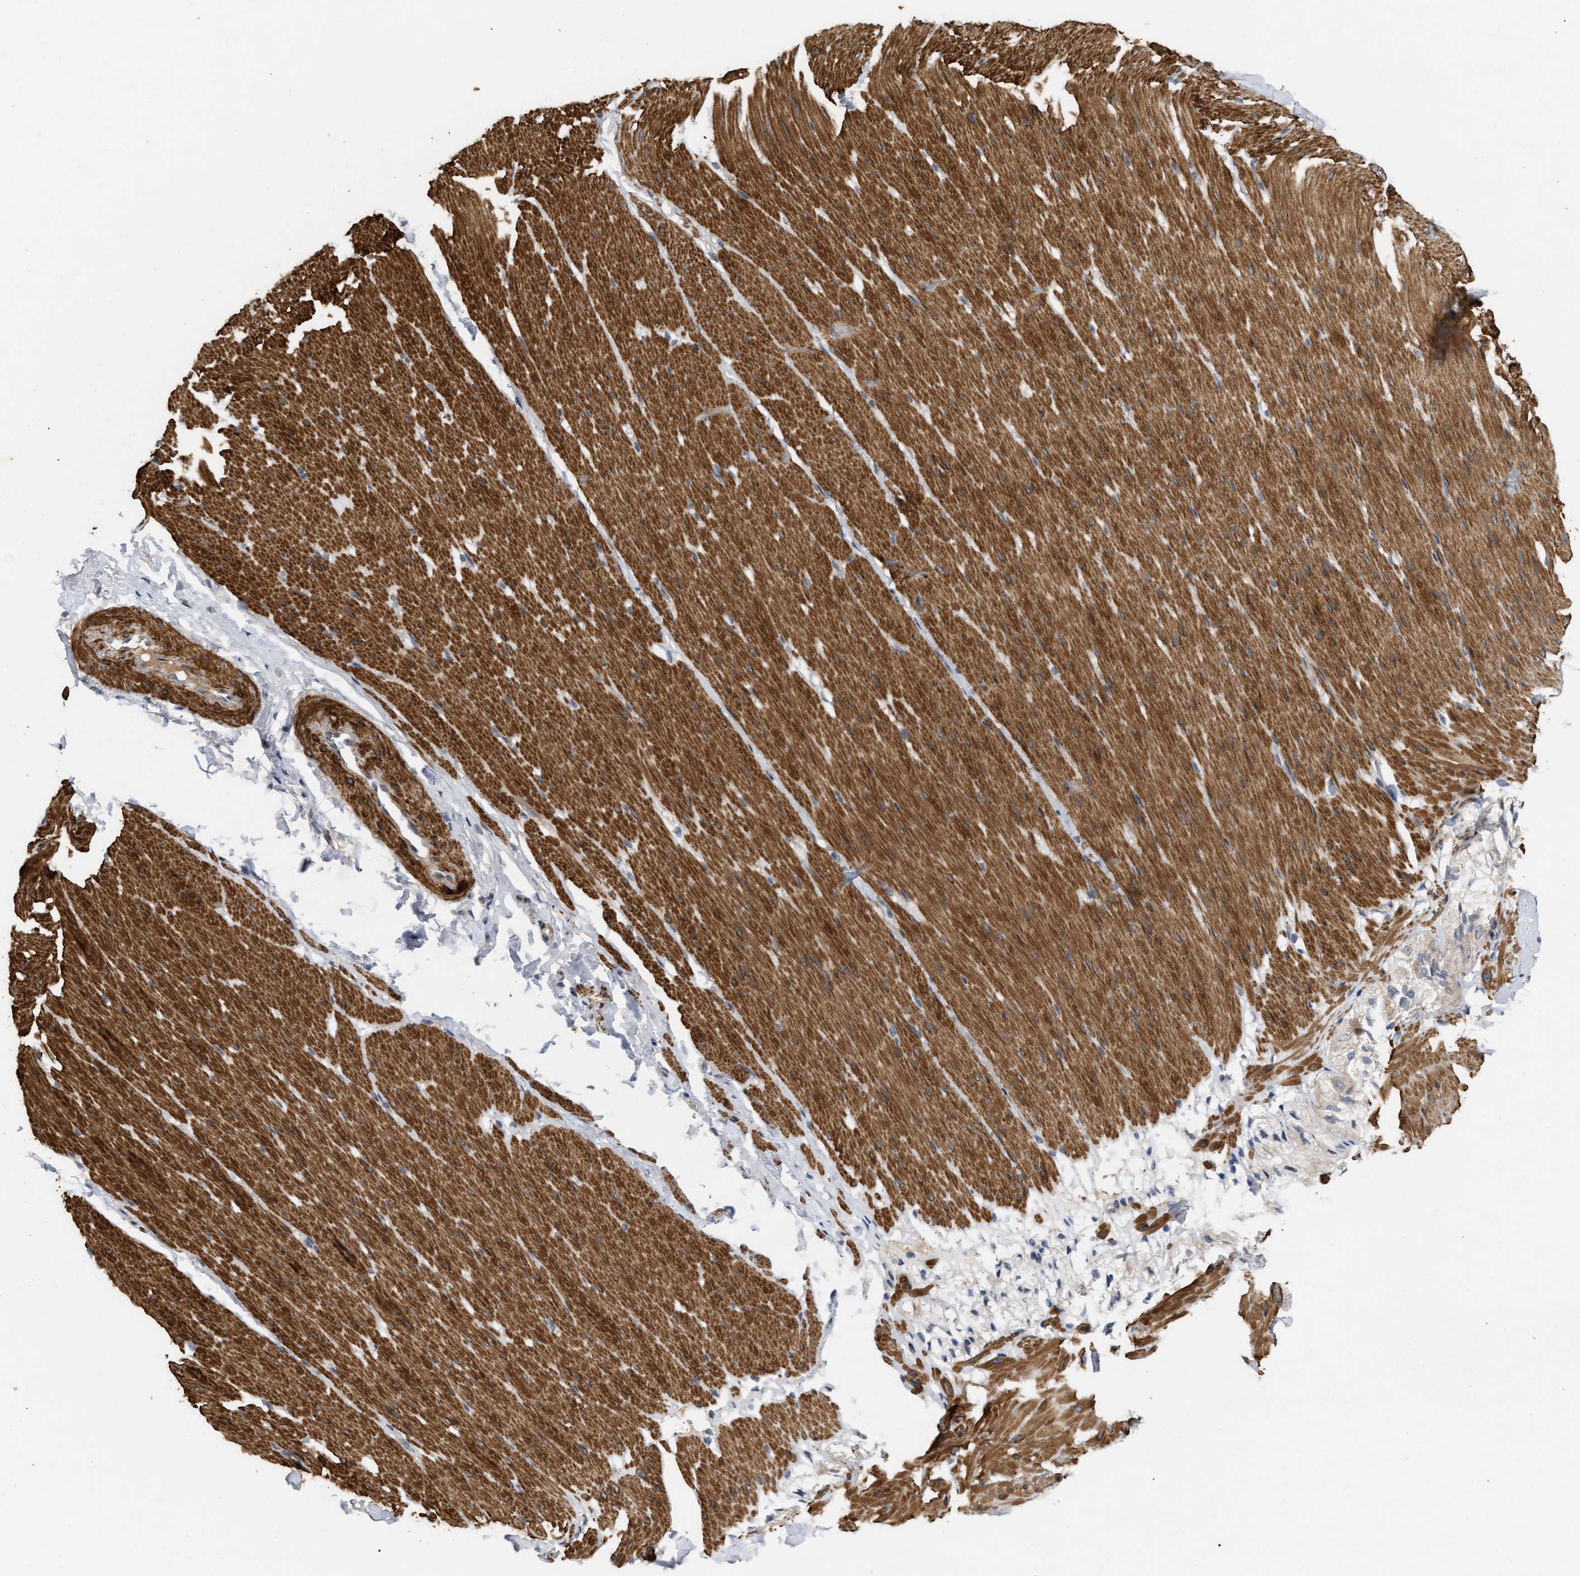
{"staining": {"intensity": "strong", "quantity": ">75%", "location": "cytoplasmic/membranous"}, "tissue": "smooth muscle", "cell_type": "Smooth muscle cells", "image_type": "normal", "snomed": [{"axis": "morphology", "description": "Normal tissue, NOS"}, {"axis": "topography", "description": "Smooth muscle"}, {"axis": "topography", "description": "Colon"}], "caption": "Protein analysis of unremarkable smooth muscle reveals strong cytoplasmic/membranous staining in approximately >75% of smooth muscle cells.", "gene": "ST6GALNAC6", "patient": {"sex": "male", "age": 67}}